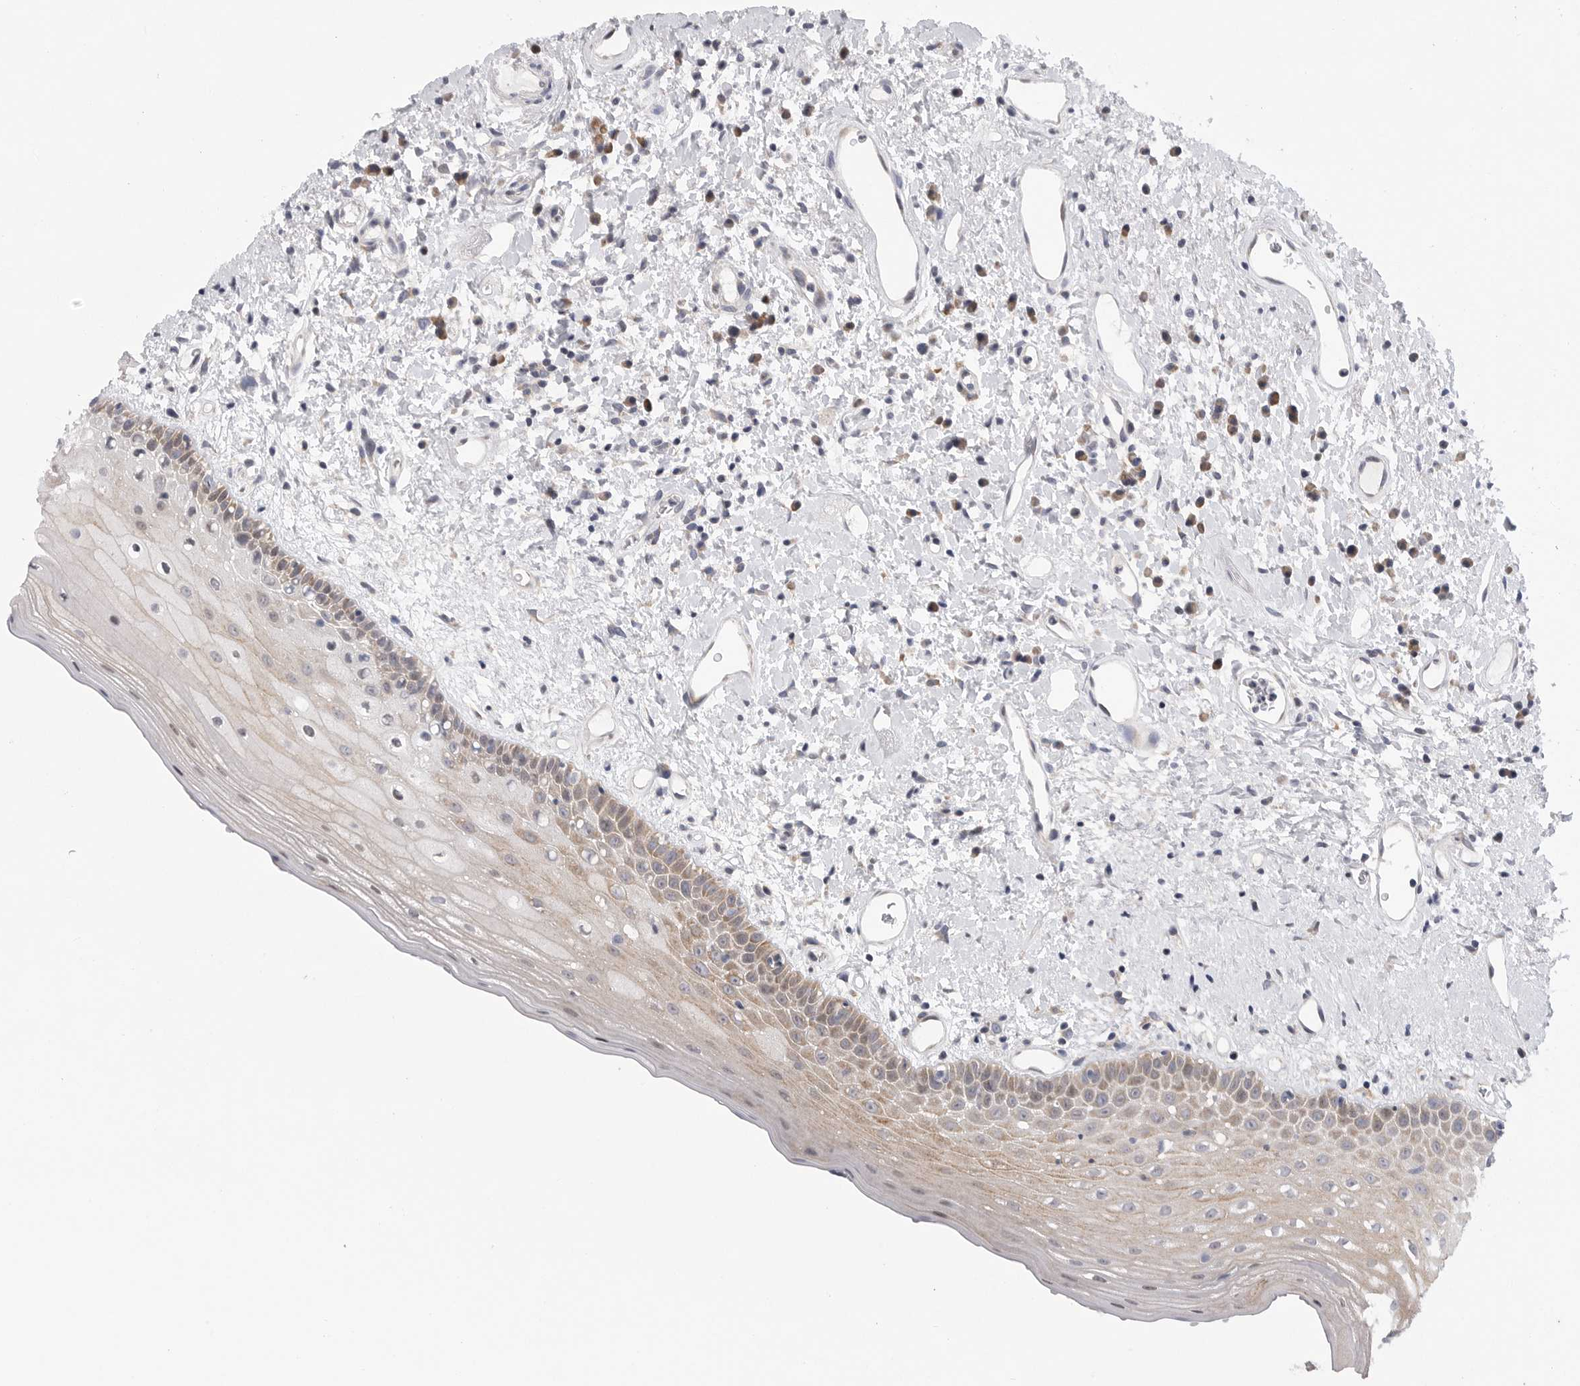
{"staining": {"intensity": "weak", "quantity": "25%-75%", "location": "cytoplasmic/membranous"}, "tissue": "oral mucosa", "cell_type": "Squamous epithelial cells", "image_type": "normal", "snomed": [{"axis": "morphology", "description": "Normal tissue, NOS"}, {"axis": "topography", "description": "Oral tissue"}], "caption": "Normal oral mucosa displays weak cytoplasmic/membranous staining in about 25%-75% of squamous epithelial cells, visualized by immunohistochemistry.", "gene": "FBXO43", "patient": {"sex": "female", "age": 76}}